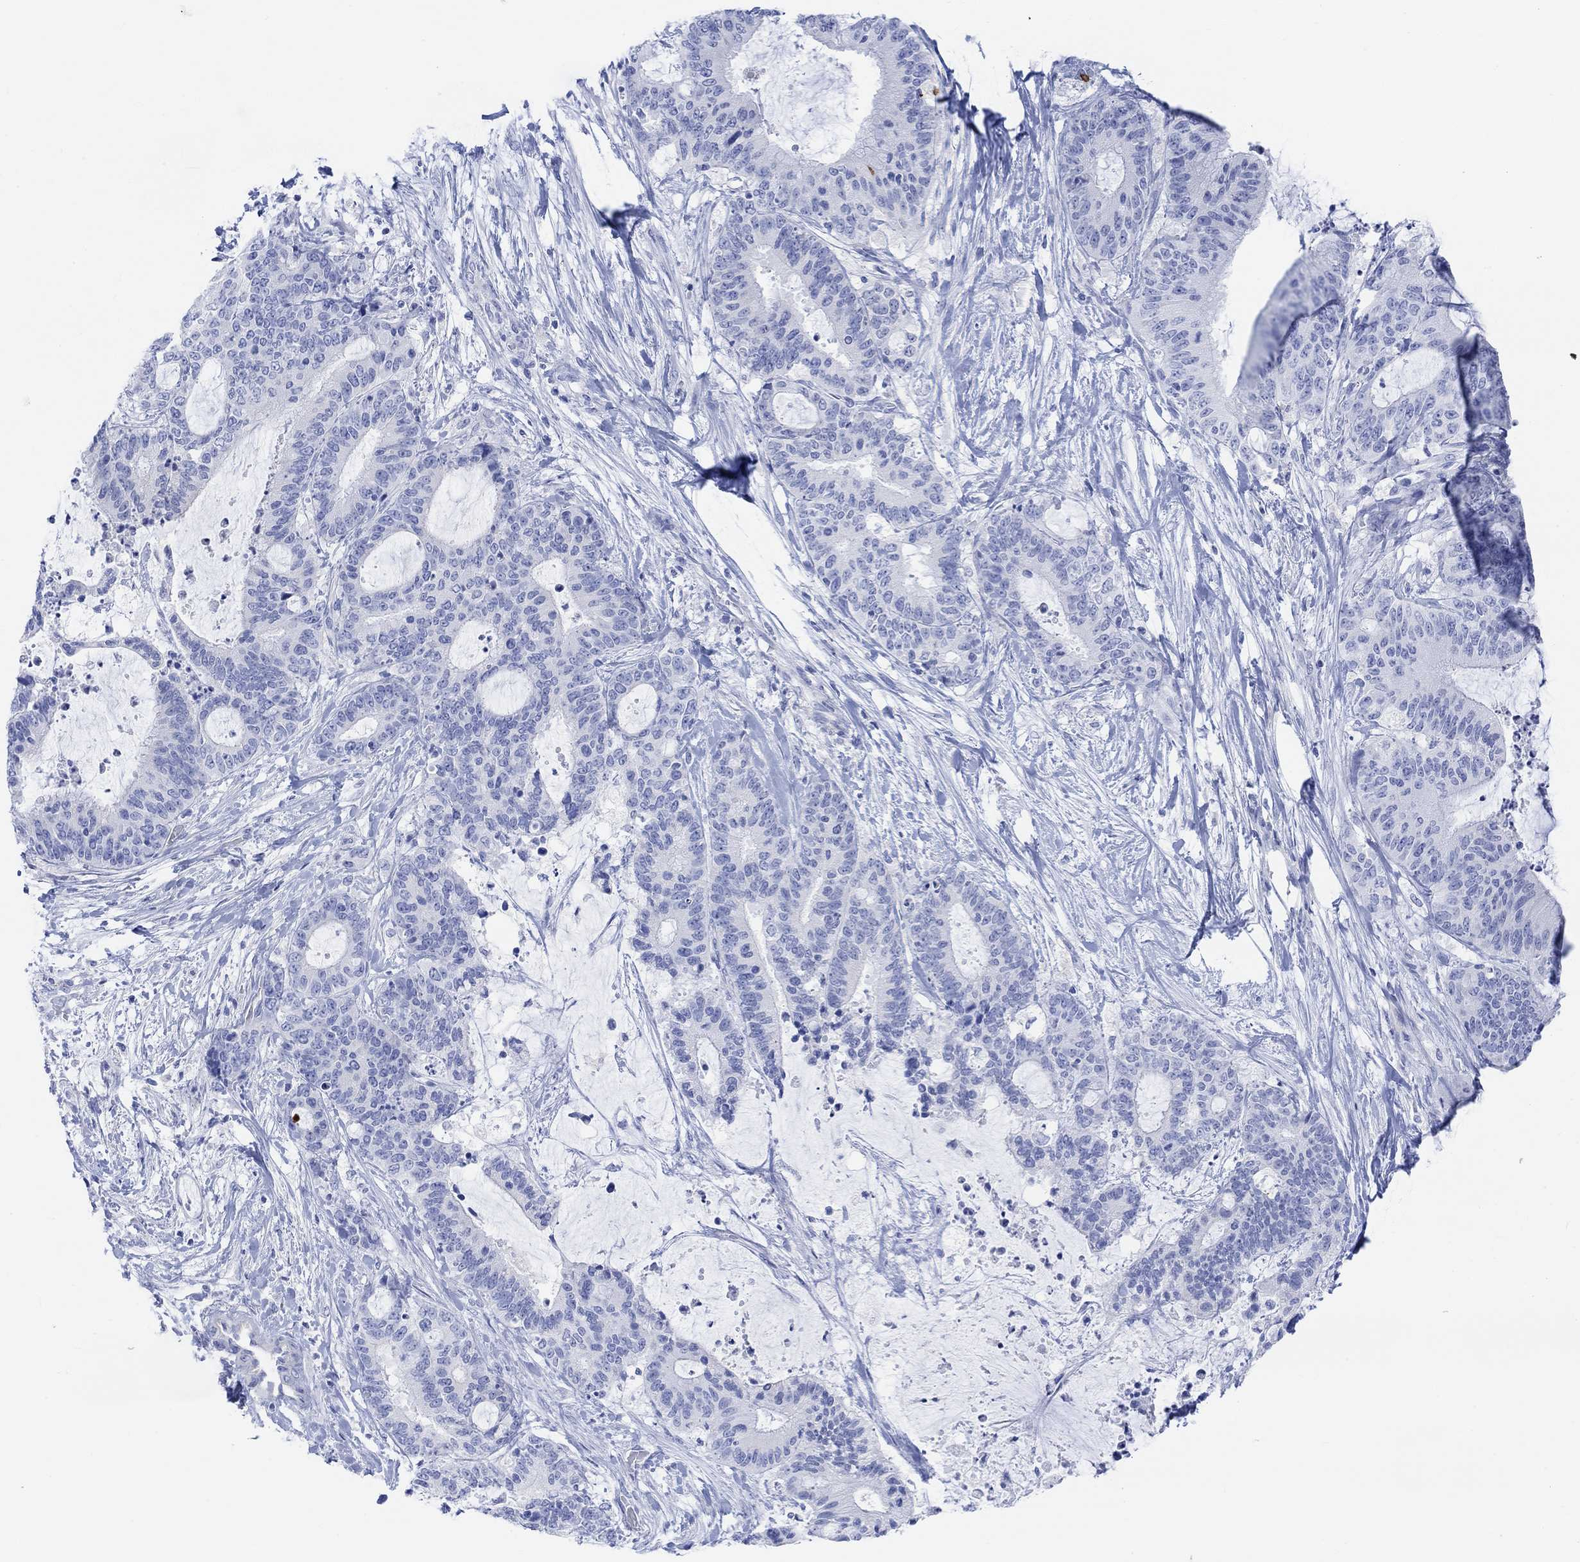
{"staining": {"intensity": "negative", "quantity": "none", "location": "none"}, "tissue": "liver cancer", "cell_type": "Tumor cells", "image_type": "cancer", "snomed": [{"axis": "morphology", "description": "Cholangiocarcinoma"}, {"axis": "topography", "description": "Liver"}], "caption": "IHC micrograph of human liver cholangiocarcinoma stained for a protein (brown), which exhibits no positivity in tumor cells.", "gene": "GNG13", "patient": {"sex": "female", "age": 73}}